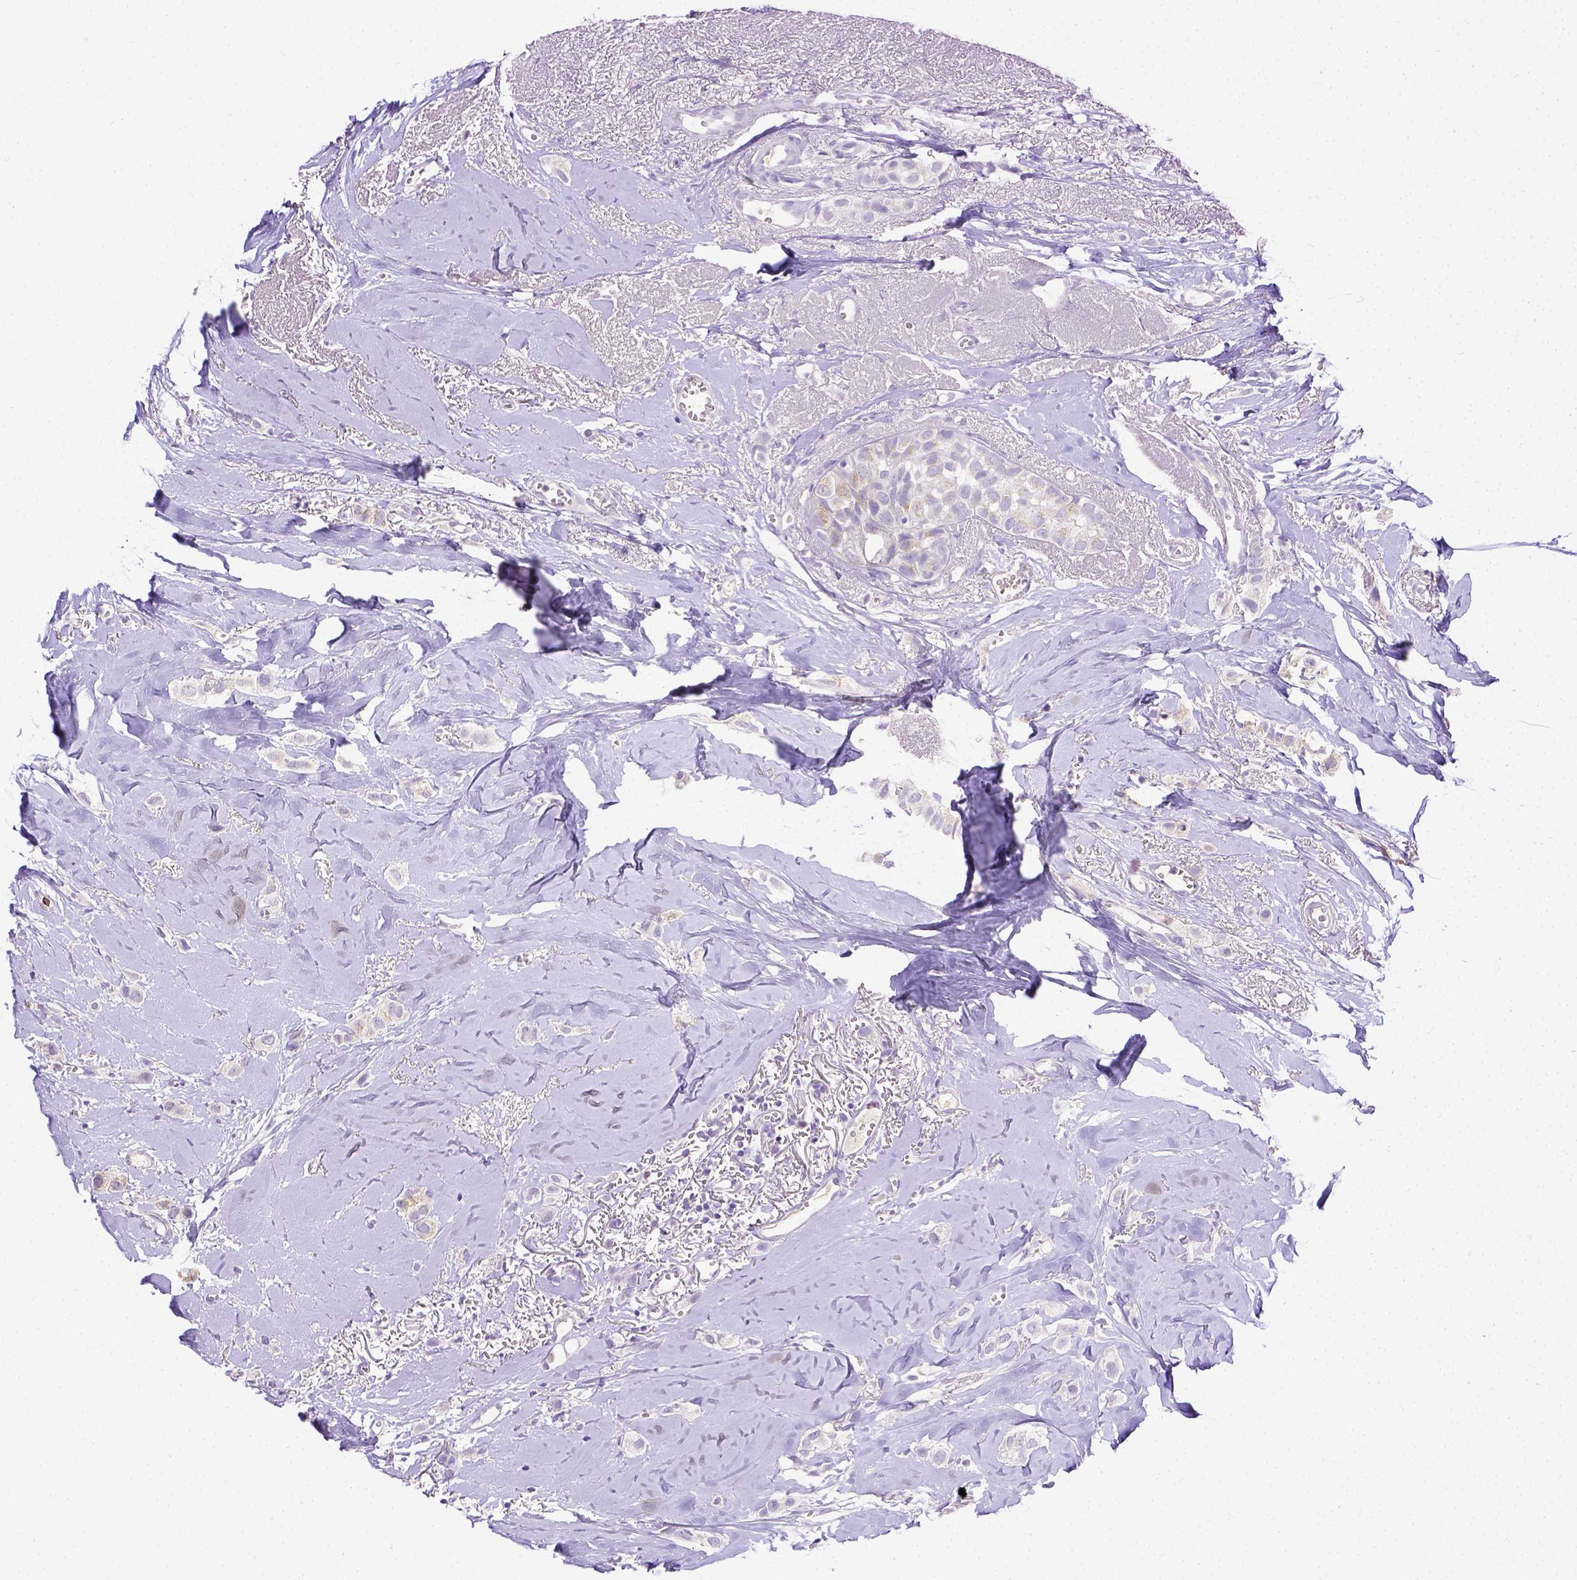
{"staining": {"intensity": "negative", "quantity": "none", "location": "none"}, "tissue": "breast cancer", "cell_type": "Tumor cells", "image_type": "cancer", "snomed": [{"axis": "morphology", "description": "Duct carcinoma"}, {"axis": "topography", "description": "Breast"}], "caption": "Immunohistochemistry micrograph of neoplastic tissue: breast cancer (infiltrating ductal carcinoma) stained with DAB (3,3'-diaminobenzidine) shows no significant protein positivity in tumor cells.", "gene": "B3GAT1", "patient": {"sex": "female", "age": 85}}